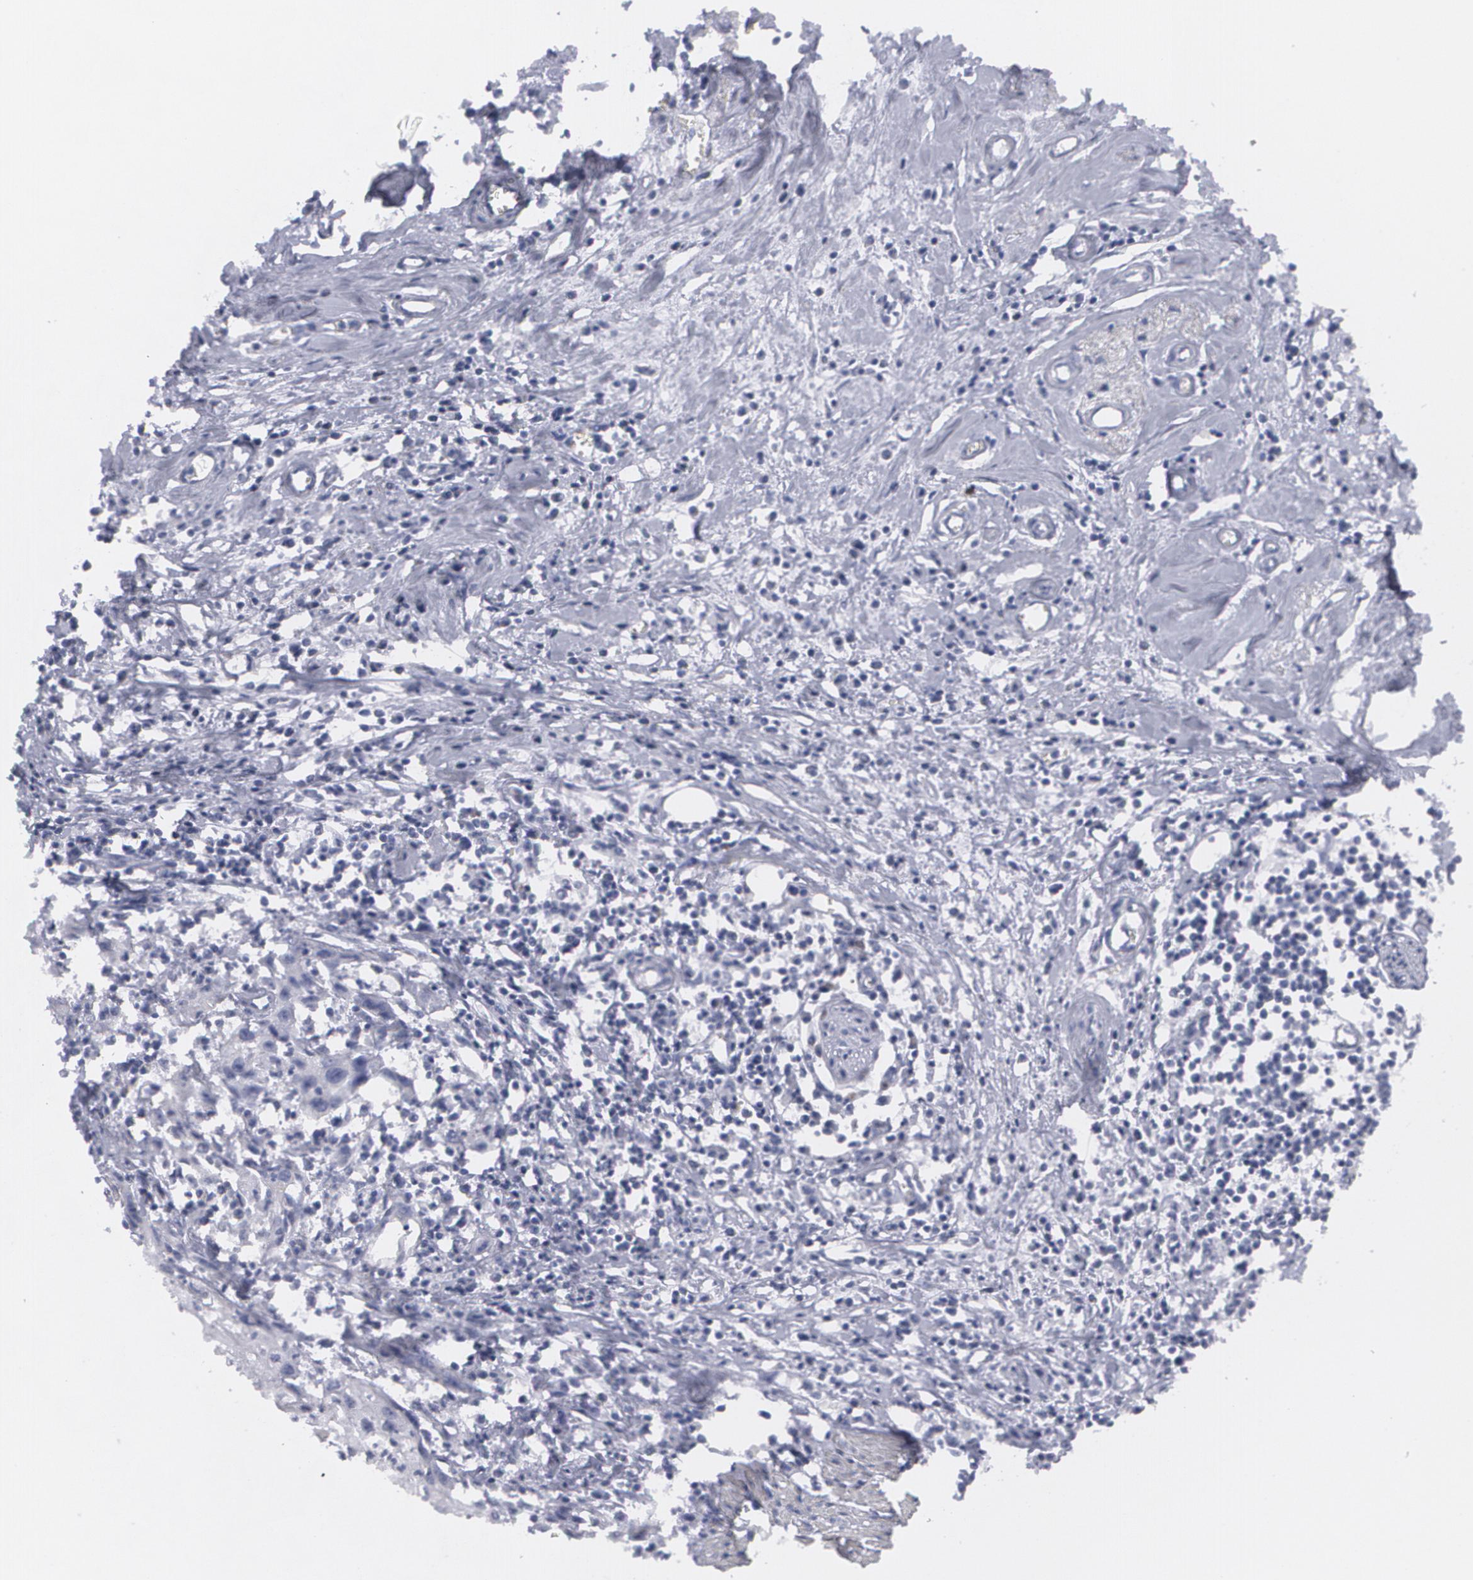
{"staining": {"intensity": "negative", "quantity": "none", "location": "none"}, "tissue": "urothelial cancer", "cell_type": "Tumor cells", "image_type": "cancer", "snomed": [{"axis": "morphology", "description": "Urothelial carcinoma, High grade"}, {"axis": "topography", "description": "Urinary bladder"}], "caption": "Protein analysis of urothelial cancer exhibits no significant staining in tumor cells. Brightfield microscopy of immunohistochemistry stained with DAB (3,3'-diaminobenzidine) (brown) and hematoxylin (blue), captured at high magnification.", "gene": "MBNL3", "patient": {"sex": "male", "age": 54}}